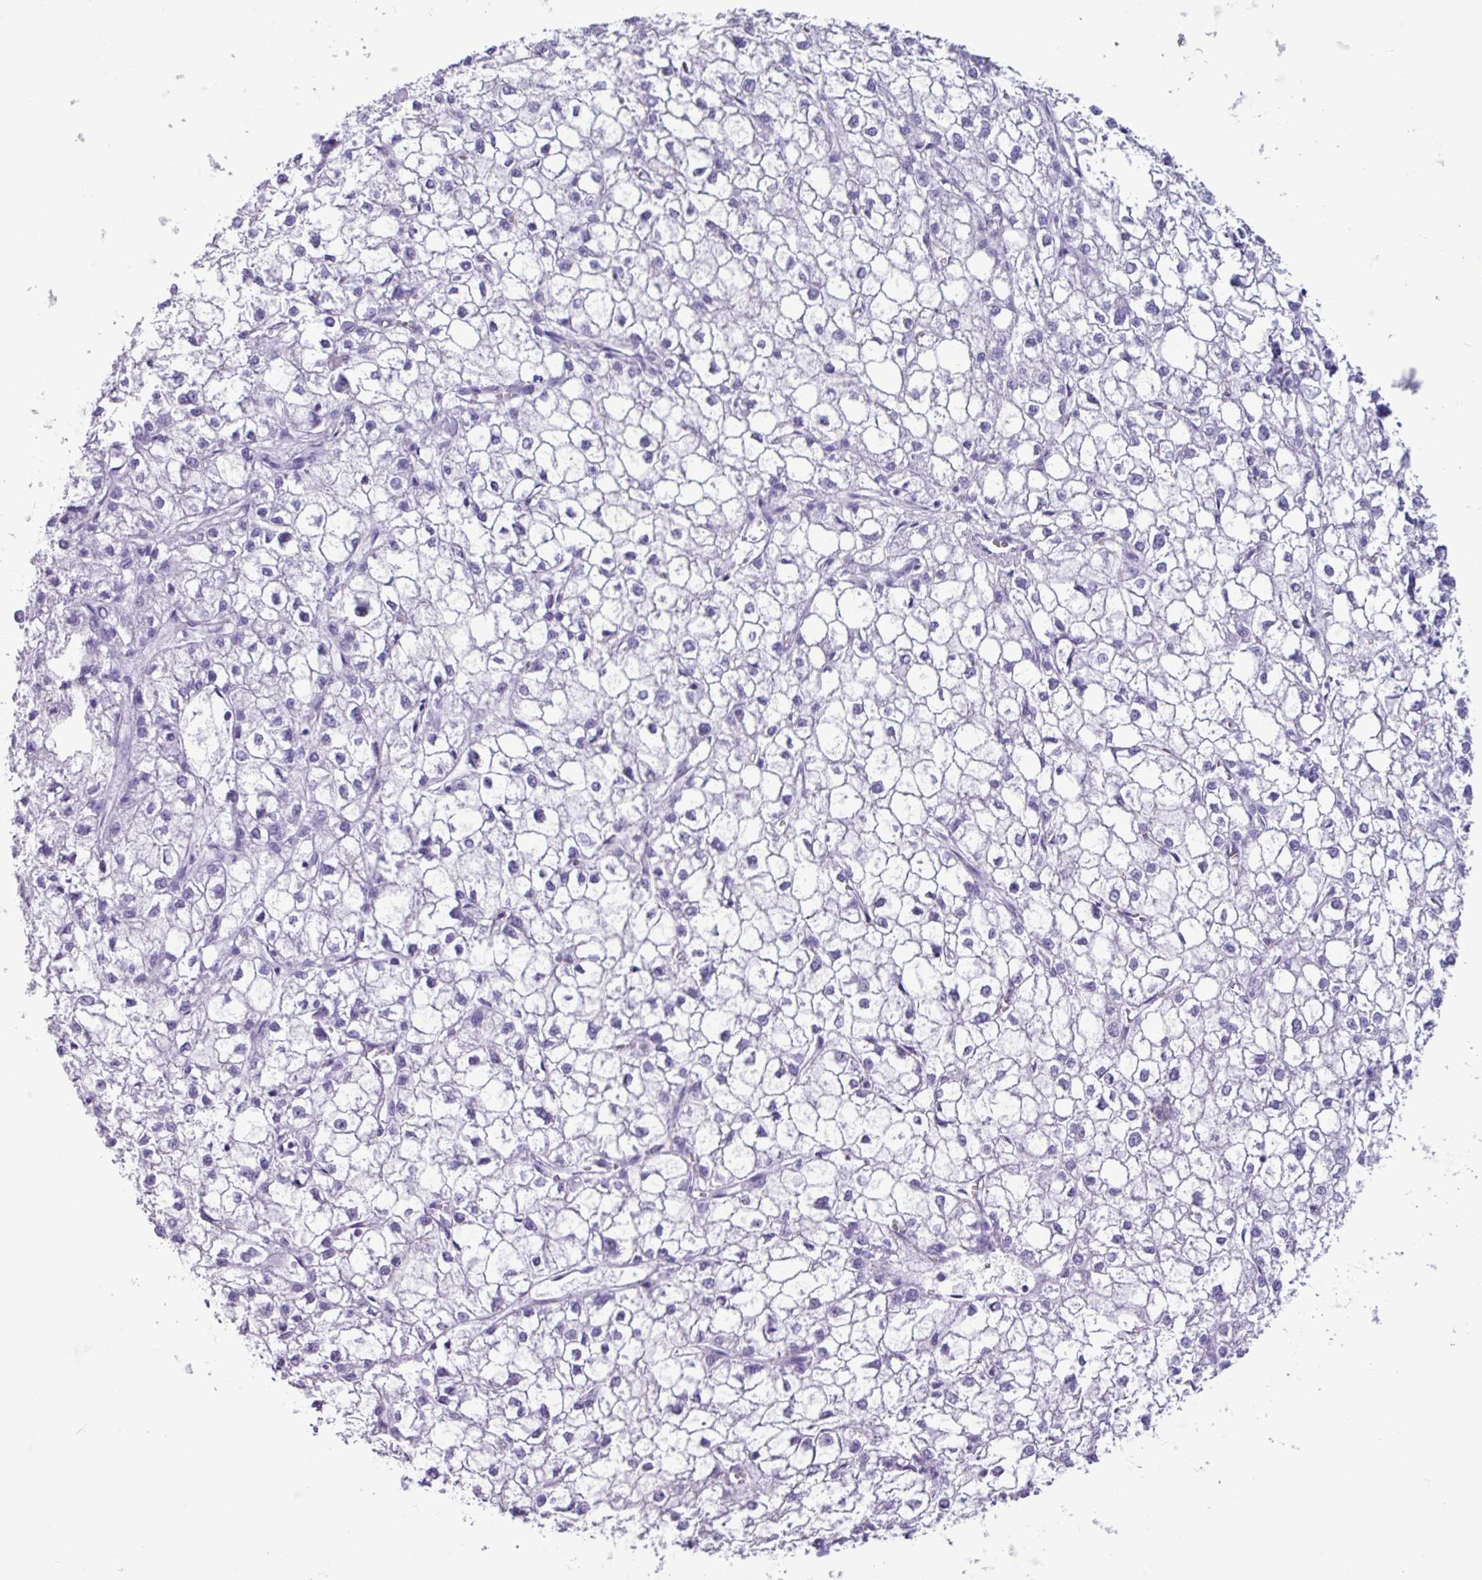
{"staining": {"intensity": "negative", "quantity": "none", "location": "none"}, "tissue": "liver cancer", "cell_type": "Tumor cells", "image_type": "cancer", "snomed": [{"axis": "morphology", "description": "Carcinoma, Hepatocellular, NOS"}, {"axis": "topography", "description": "Liver"}], "caption": "Immunohistochemistry (IHC) image of neoplastic tissue: liver hepatocellular carcinoma stained with DAB (3,3'-diaminobenzidine) shows no significant protein staining in tumor cells. (DAB immunohistochemistry visualized using brightfield microscopy, high magnification).", "gene": "CKMT2", "patient": {"sex": "female", "age": 43}}